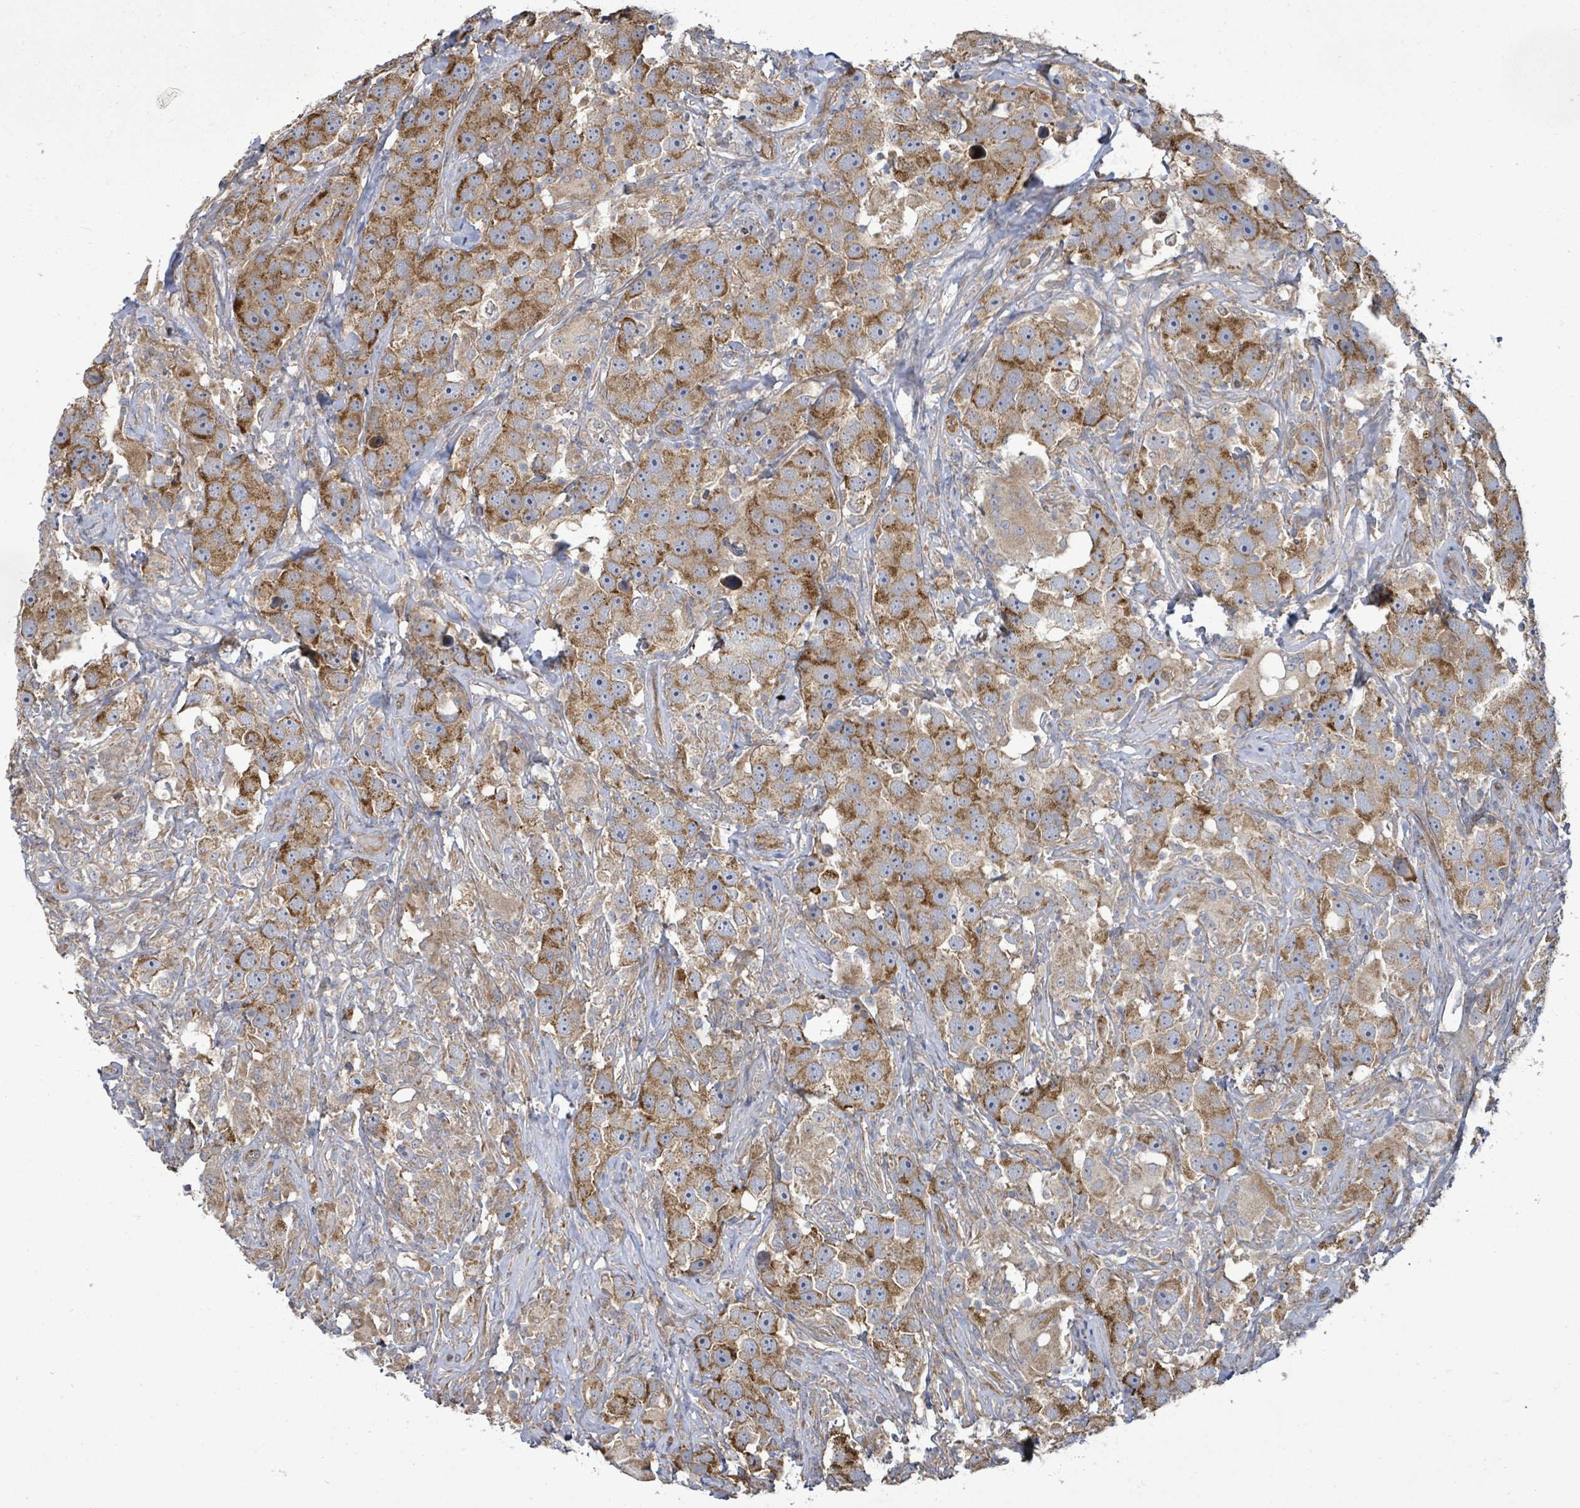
{"staining": {"intensity": "moderate", "quantity": ">75%", "location": "cytoplasmic/membranous"}, "tissue": "testis cancer", "cell_type": "Tumor cells", "image_type": "cancer", "snomed": [{"axis": "morphology", "description": "Seminoma, NOS"}, {"axis": "topography", "description": "Testis"}], "caption": "High-magnification brightfield microscopy of testis seminoma stained with DAB (brown) and counterstained with hematoxylin (blue). tumor cells exhibit moderate cytoplasmic/membranous positivity is appreciated in about>75% of cells.", "gene": "KBTBD11", "patient": {"sex": "male", "age": 49}}